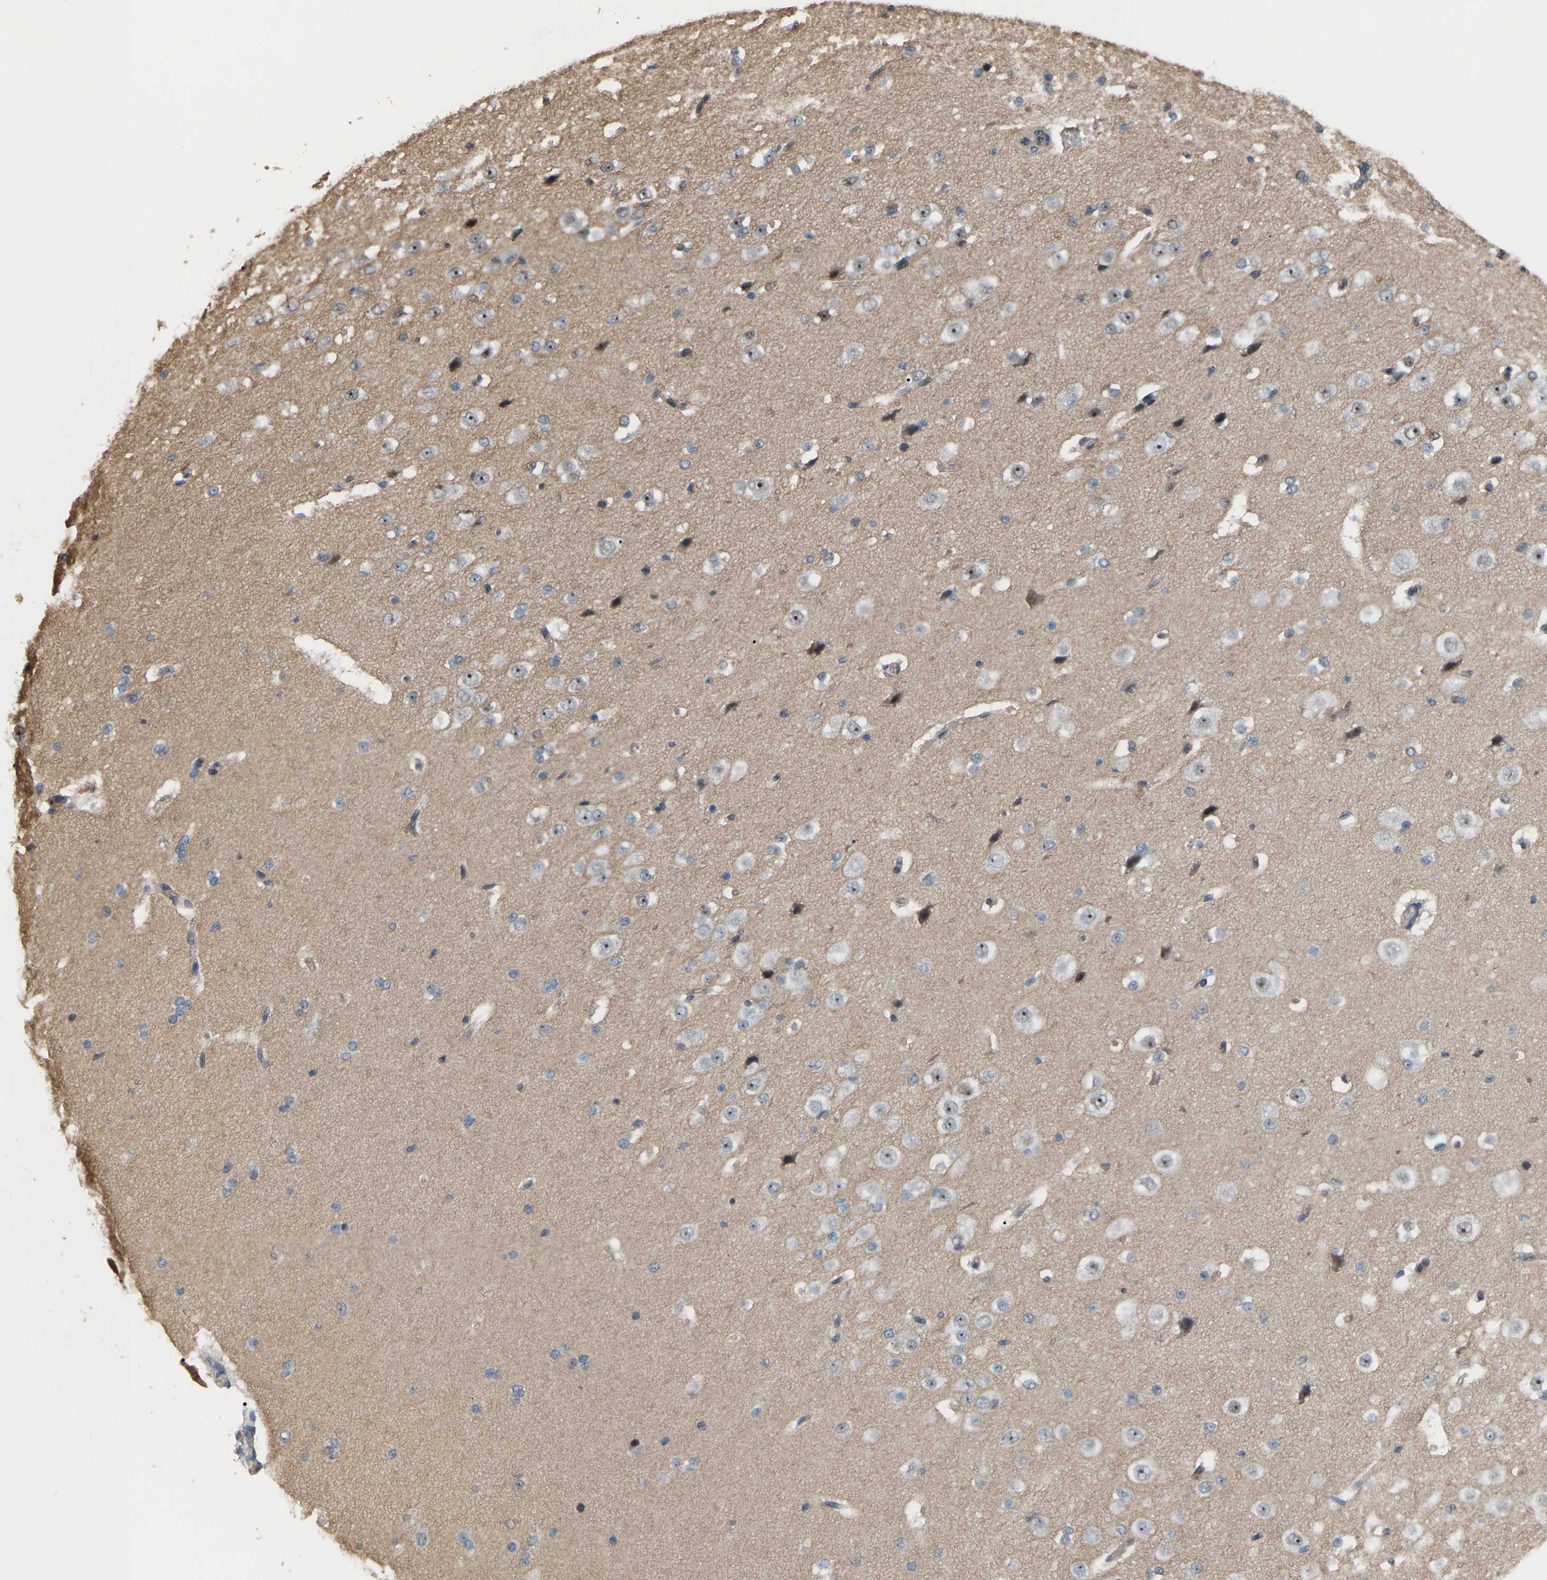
{"staining": {"intensity": "negative", "quantity": "none", "location": "none"}, "tissue": "cerebral cortex", "cell_type": "Endothelial cells", "image_type": "normal", "snomed": [{"axis": "morphology", "description": "Normal tissue, NOS"}, {"axis": "morphology", "description": "Developmental malformation"}, {"axis": "topography", "description": "Cerebral cortex"}], "caption": "IHC histopathology image of unremarkable cerebral cortex stained for a protein (brown), which displays no positivity in endothelial cells.", "gene": "CROT", "patient": {"sex": "female", "age": 30}}